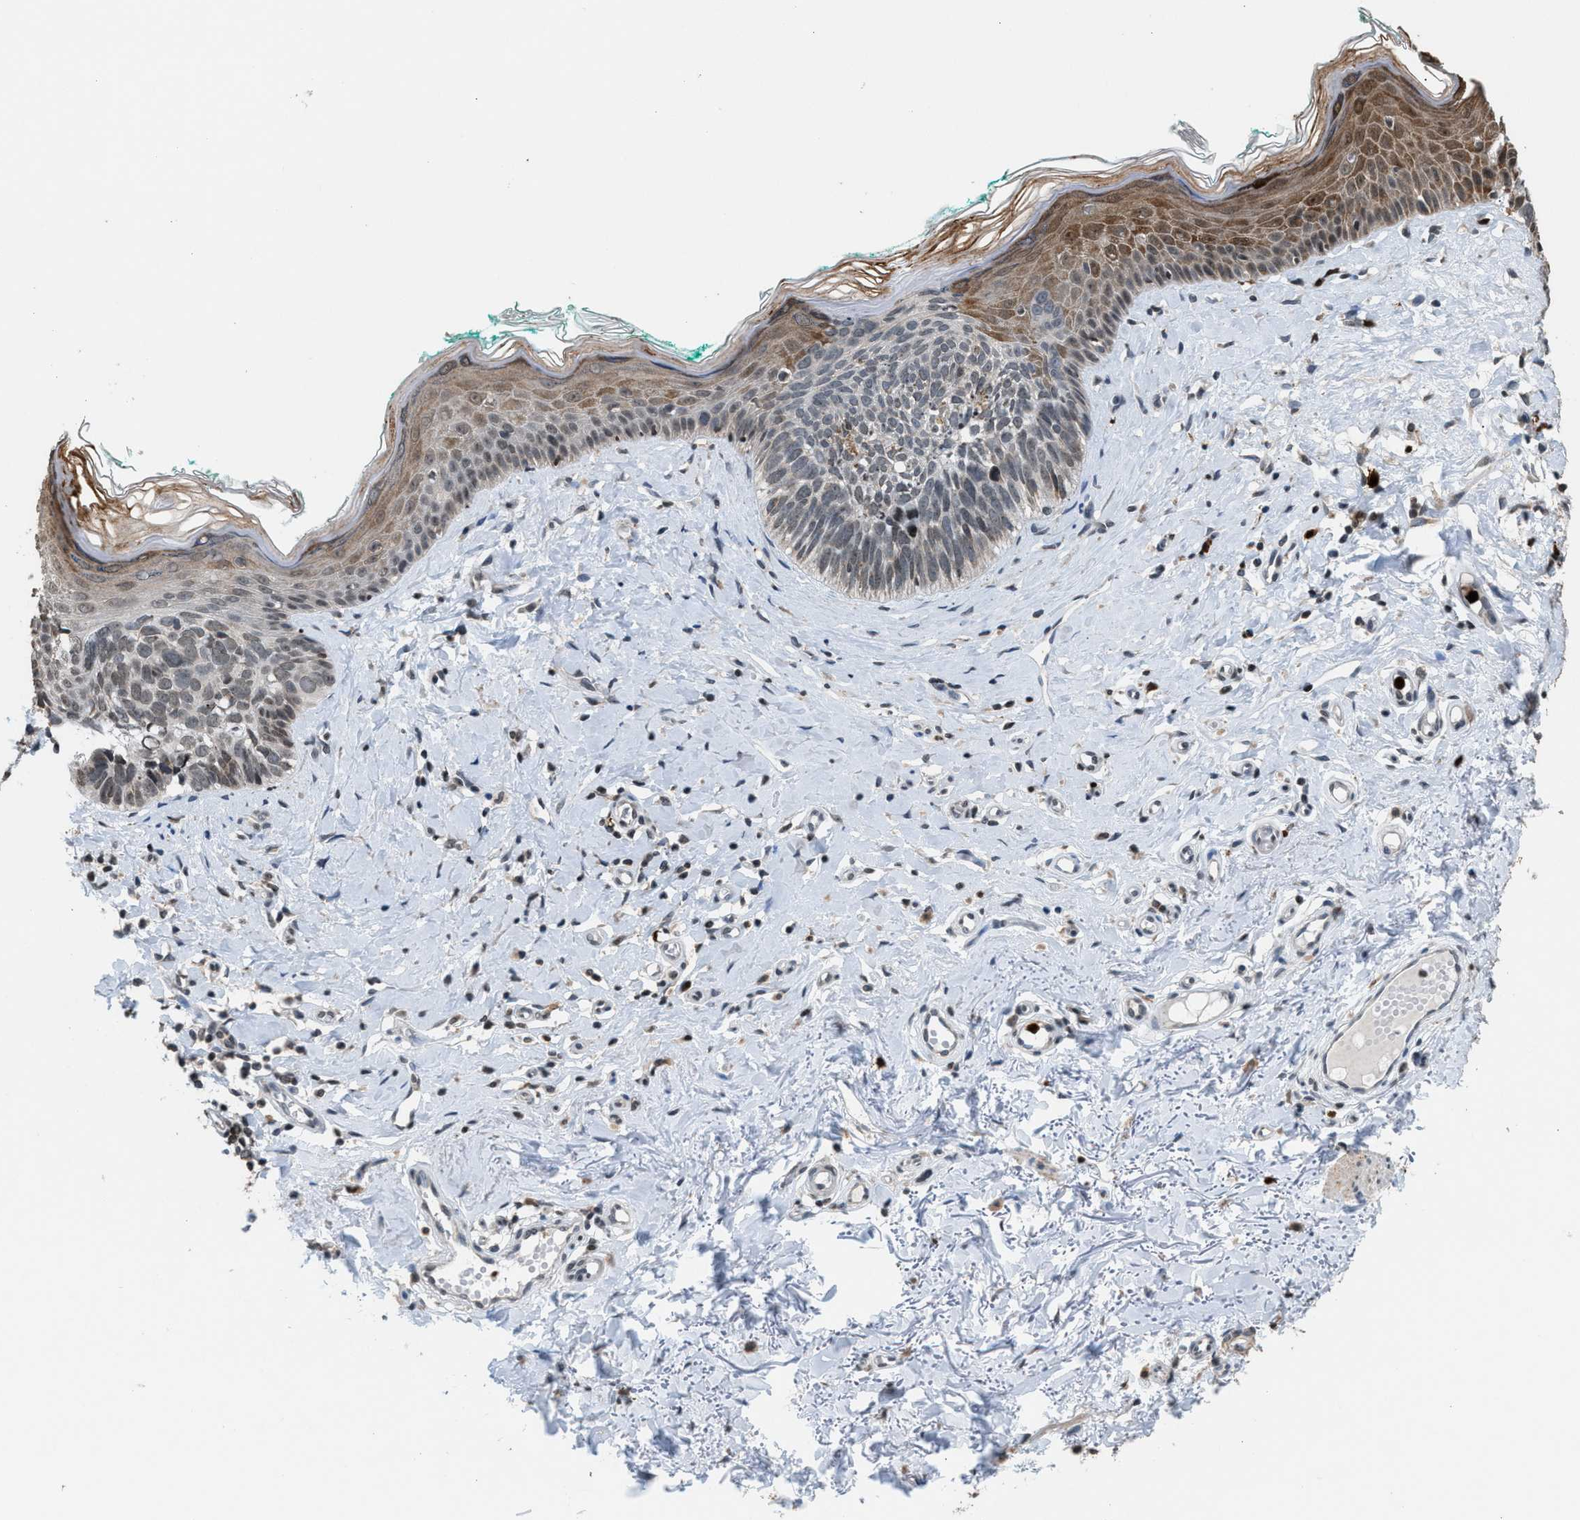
{"staining": {"intensity": "weak", "quantity": "<25%", "location": "cytoplasmic/membranous,nuclear"}, "tissue": "skin cancer", "cell_type": "Tumor cells", "image_type": "cancer", "snomed": [{"axis": "morphology", "description": "Basal cell carcinoma"}, {"axis": "topography", "description": "Skin"}], "caption": "Immunohistochemistry (IHC) image of neoplastic tissue: human skin cancer (basal cell carcinoma) stained with DAB (3,3'-diaminobenzidine) displays no significant protein expression in tumor cells.", "gene": "PRUNE2", "patient": {"sex": "male", "age": 48}}